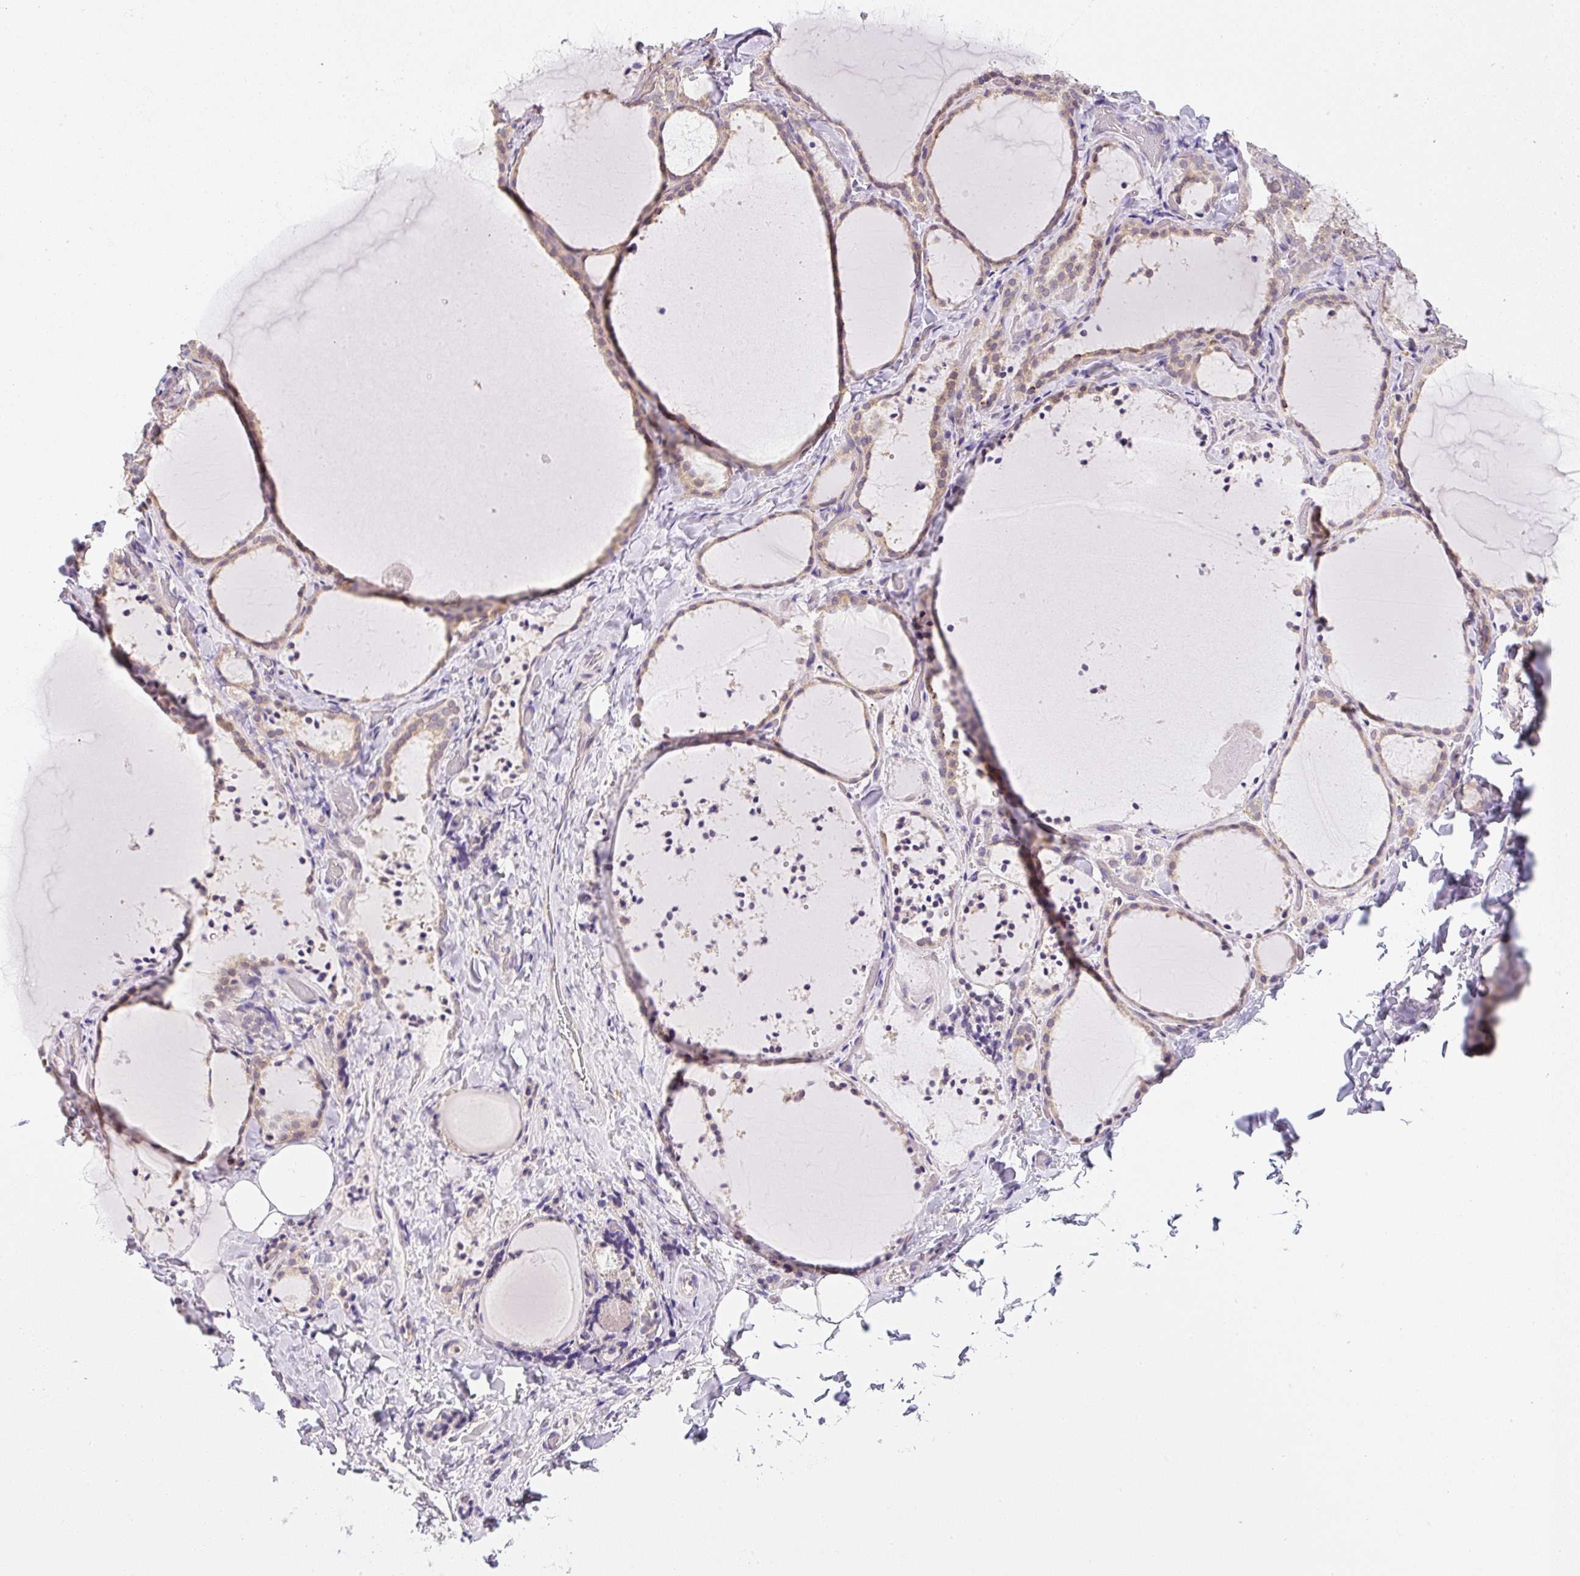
{"staining": {"intensity": "weak", "quantity": "25%-75%", "location": "cytoplasmic/membranous"}, "tissue": "thyroid gland", "cell_type": "Glandular cells", "image_type": "normal", "snomed": [{"axis": "morphology", "description": "Normal tissue, NOS"}, {"axis": "topography", "description": "Thyroid gland"}], "caption": "Brown immunohistochemical staining in benign human thyroid gland reveals weak cytoplasmic/membranous expression in approximately 25%-75% of glandular cells. (DAB IHC, brown staining for protein, blue staining for nuclei).", "gene": "PLA2G4A", "patient": {"sex": "female", "age": 22}}